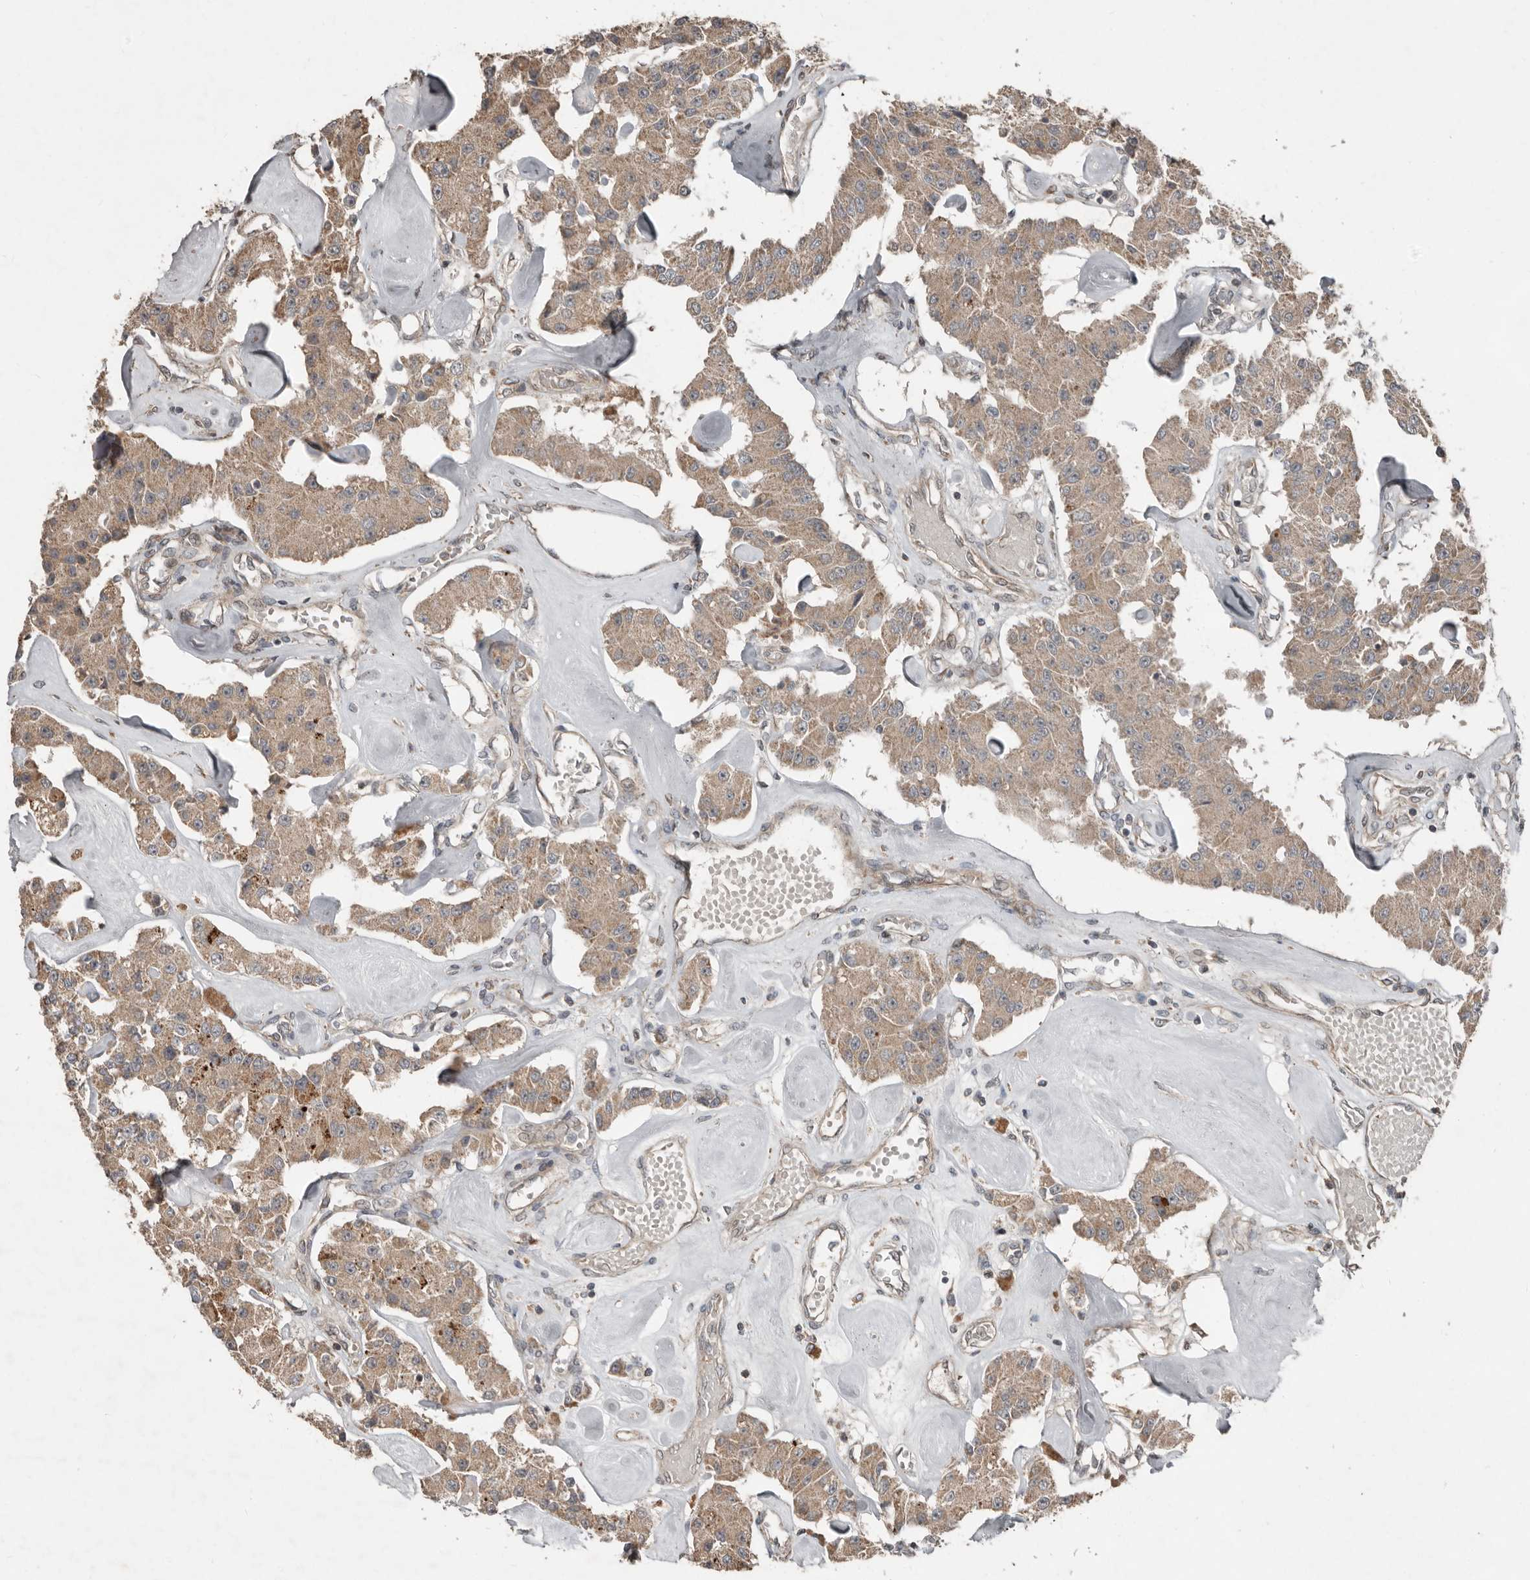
{"staining": {"intensity": "weak", "quantity": ">75%", "location": "cytoplasmic/membranous"}, "tissue": "carcinoid", "cell_type": "Tumor cells", "image_type": "cancer", "snomed": [{"axis": "morphology", "description": "Carcinoid, malignant, NOS"}, {"axis": "topography", "description": "Pancreas"}], "caption": "Brown immunohistochemical staining in human malignant carcinoid exhibits weak cytoplasmic/membranous expression in approximately >75% of tumor cells.", "gene": "SLC6A7", "patient": {"sex": "male", "age": 41}}